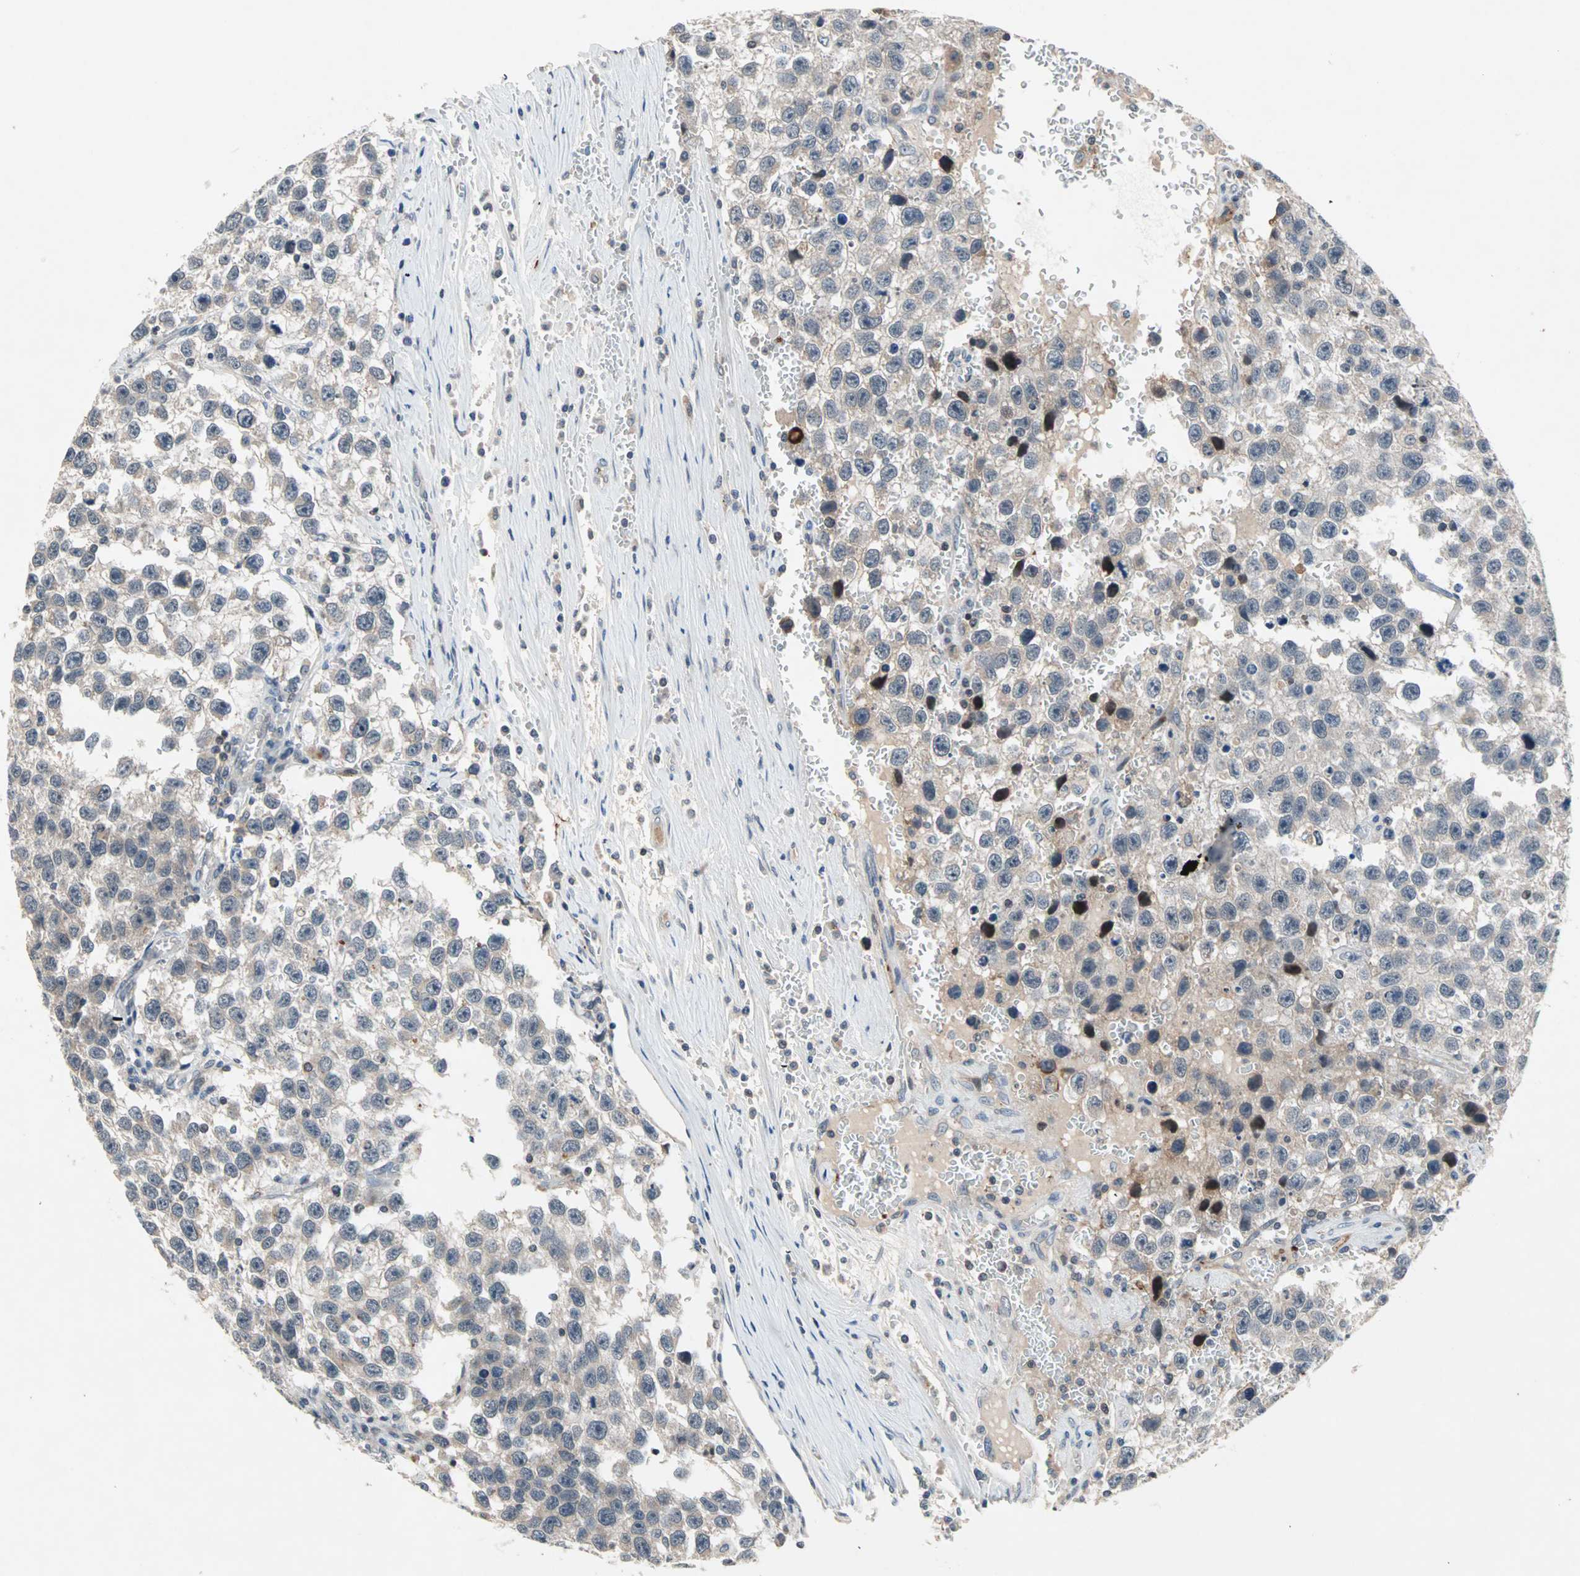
{"staining": {"intensity": "negative", "quantity": "none", "location": "none"}, "tissue": "testis cancer", "cell_type": "Tumor cells", "image_type": "cancer", "snomed": [{"axis": "morphology", "description": "Seminoma, NOS"}, {"axis": "topography", "description": "Testis"}], "caption": "IHC micrograph of human testis cancer stained for a protein (brown), which shows no expression in tumor cells. (DAB (3,3'-diaminobenzidine) immunohistochemistry with hematoxylin counter stain).", "gene": "PROS1", "patient": {"sex": "male", "age": 33}}